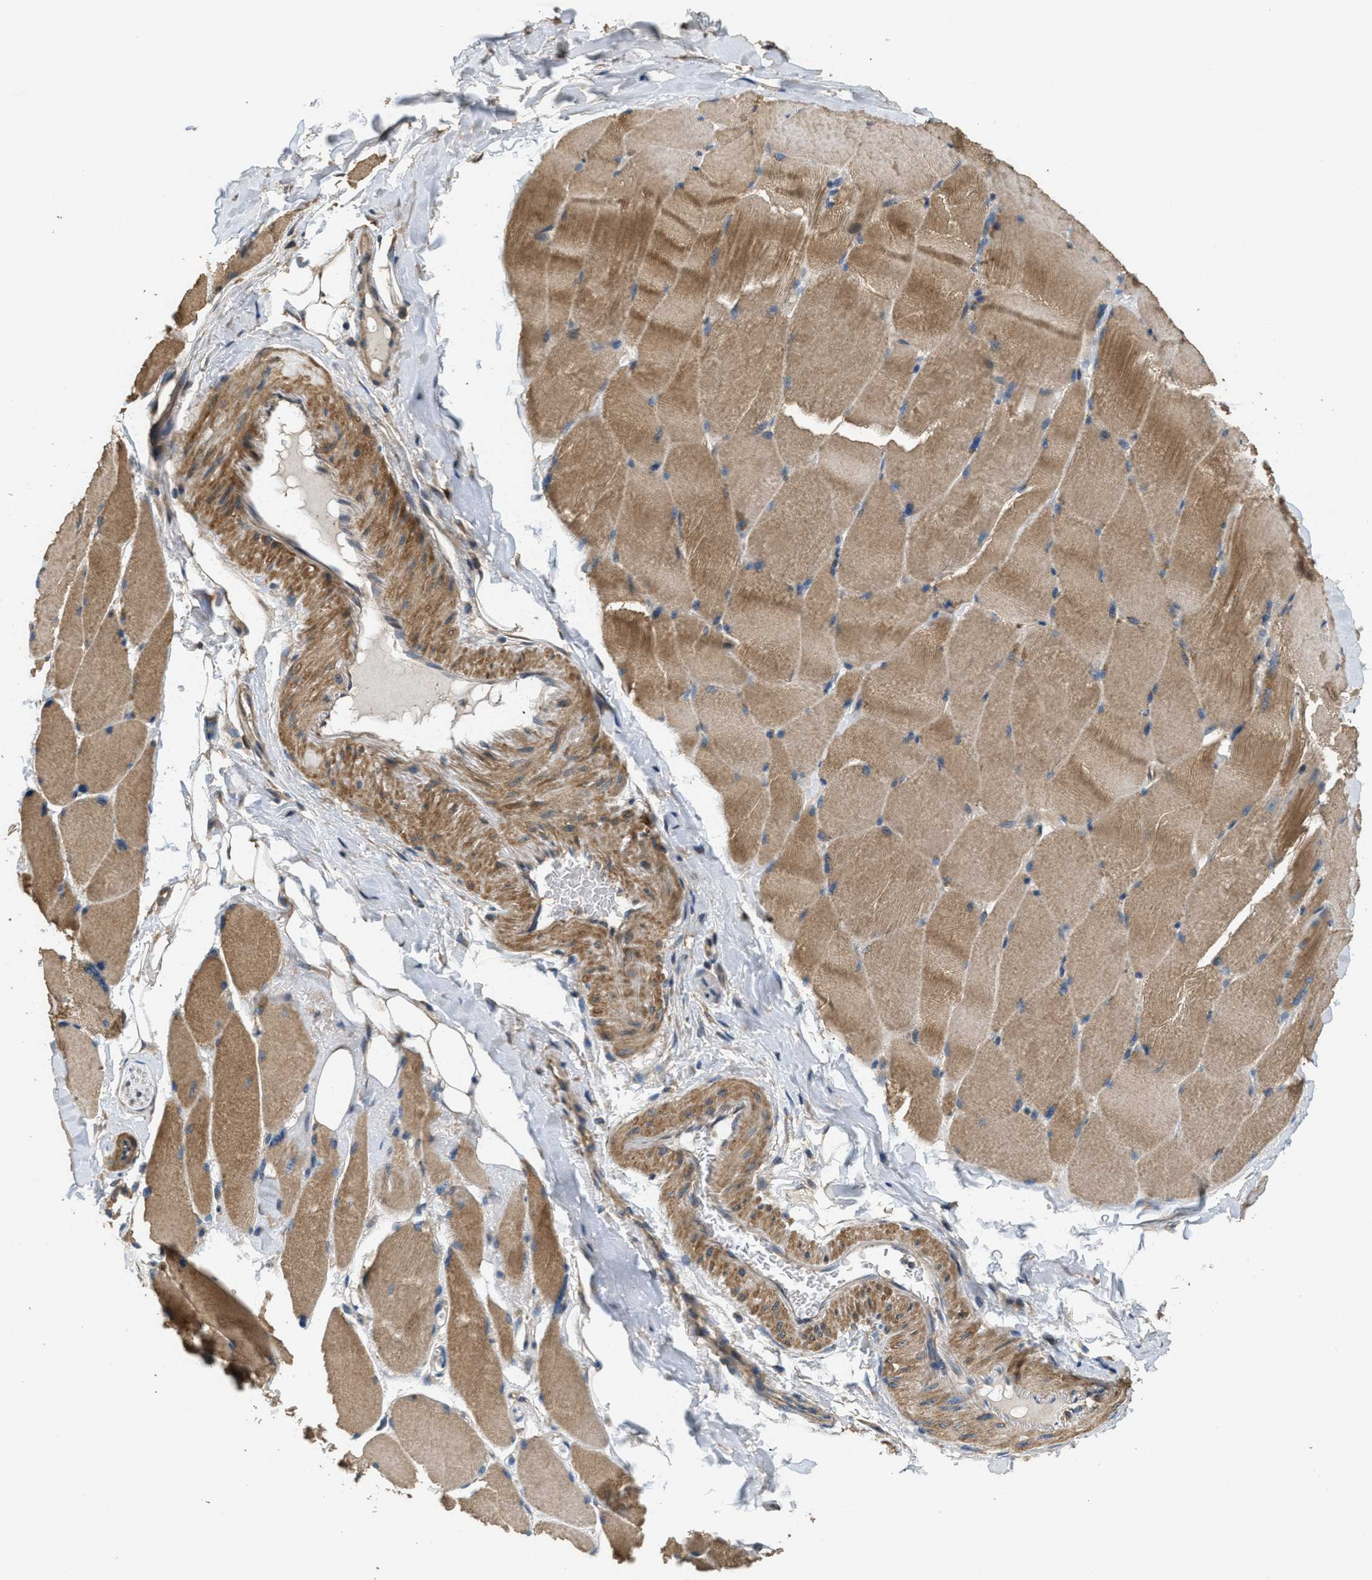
{"staining": {"intensity": "moderate", "quantity": ">75%", "location": "cytoplasmic/membranous"}, "tissue": "skeletal muscle", "cell_type": "Myocytes", "image_type": "normal", "snomed": [{"axis": "morphology", "description": "Normal tissue, NOS"}, {"axis": "topography", "description": "Skin"}, {"axis": "topography", "description": "Skeletal muscle"}], "caption": "Protein expression by IHC reveals moderate cytoplasmic/membranous staining in approximately >75% of myocytes in normal skeletal muscle. The protein is stained brown, and the nuclei are stained in blue (DAB (3,3'-diaminobenzidine) IHC with brightfield microscopy, high magnification).", "gene": "THBS2", "patient": {"sex": "male", "age": 83}}